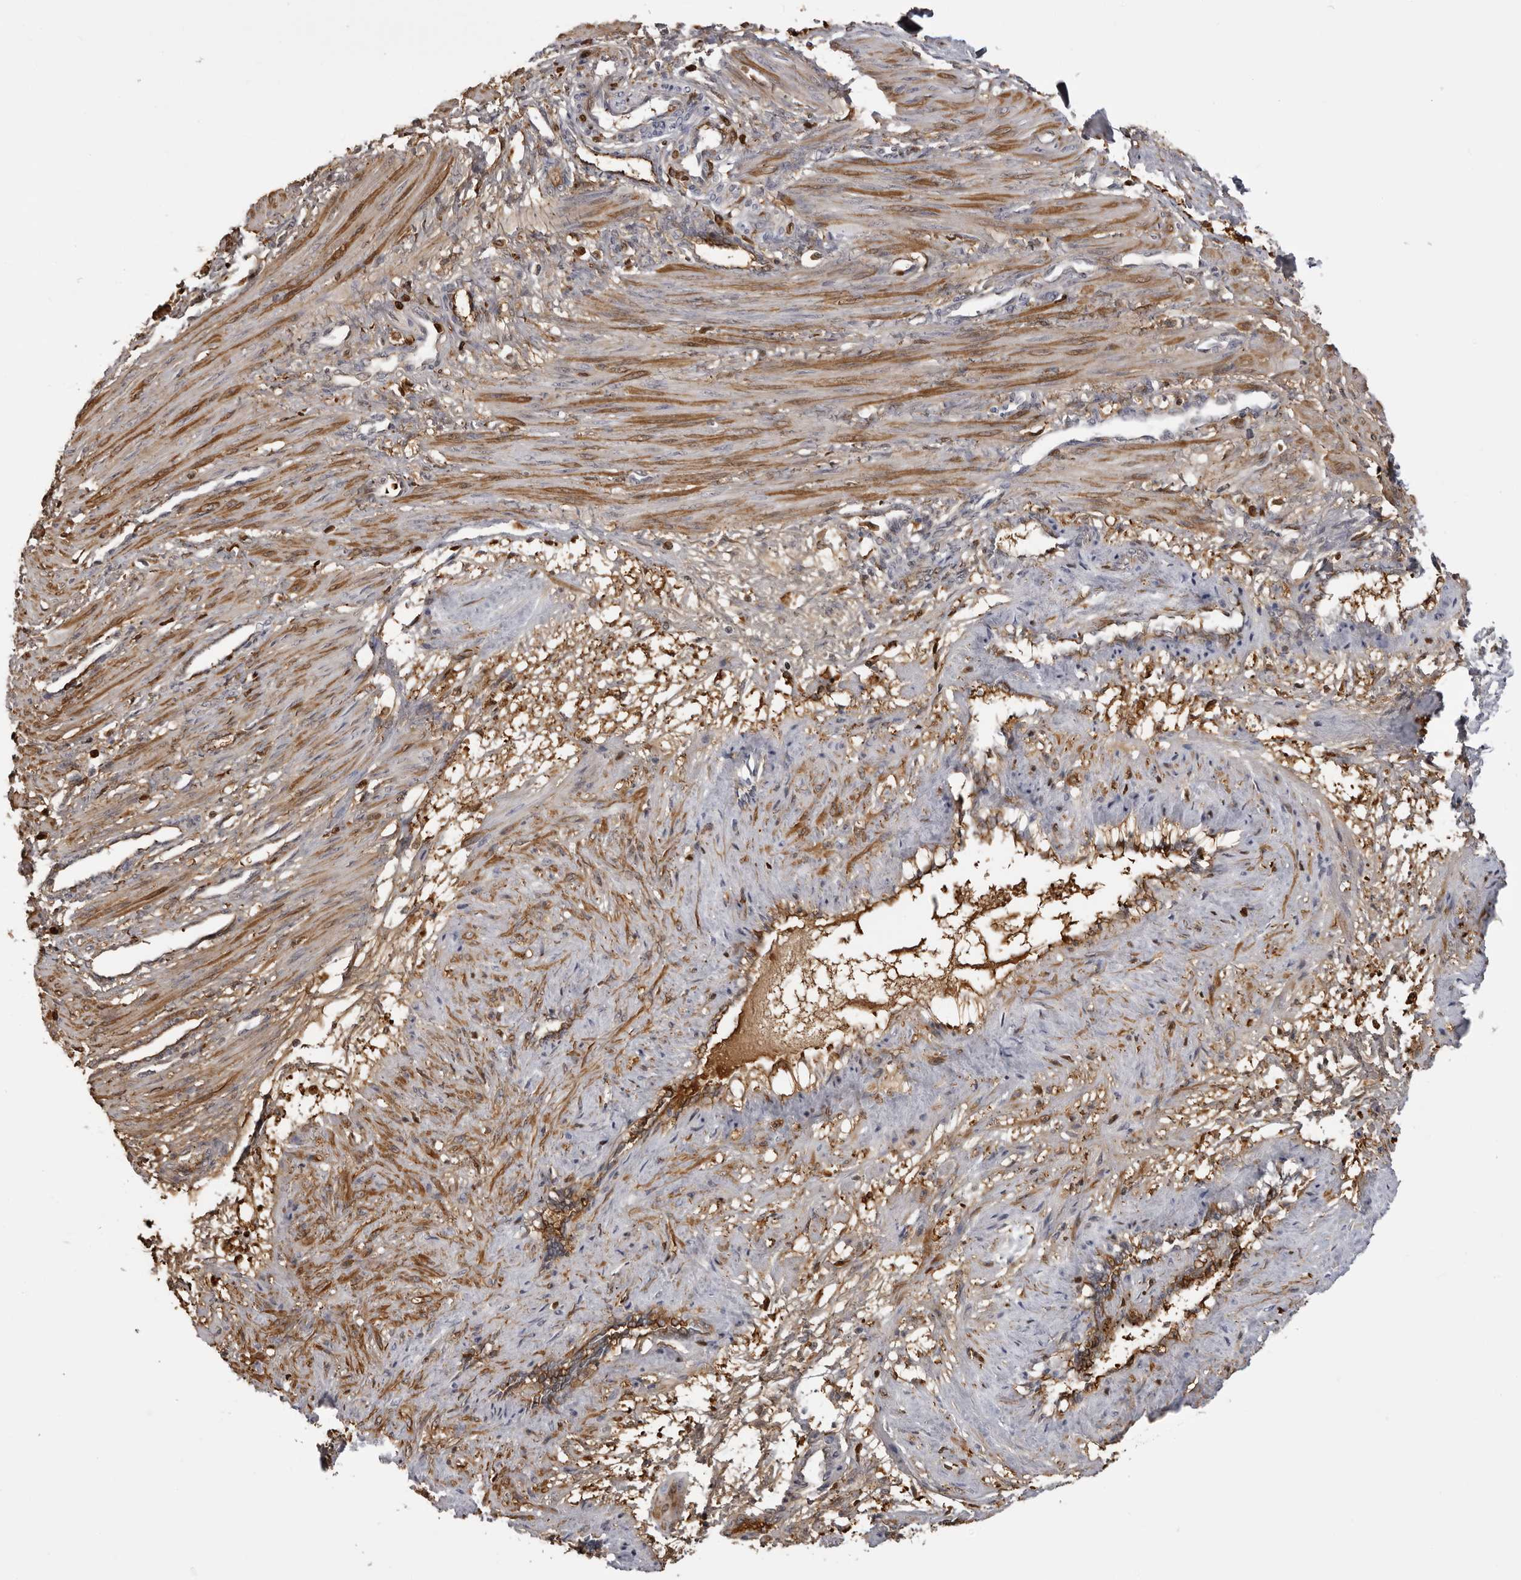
{"staining": {"intensity": "moderate", "quantity": ">75%", "location": "cytoplasmic/membranous"}, "tissue": "smooth muscle", "cell_type": "Smooth muscle cells", "image_type": "normal", "snomed": [{"axis": "morphology", "description": "Normal tissue, NOS"}, {"axis": "topography", "description": "Endometrium"}], "caption": "An immunohistochemistry (IHC) photomicrograph of benign tissue is shown. Protein staining in brown labels moderate cytoplasmic/membranous positivity in smooth muscle within smooth muscle cells.", "gene": "PLEKHF2", "patient": {"sex": "female", "age": 33}}